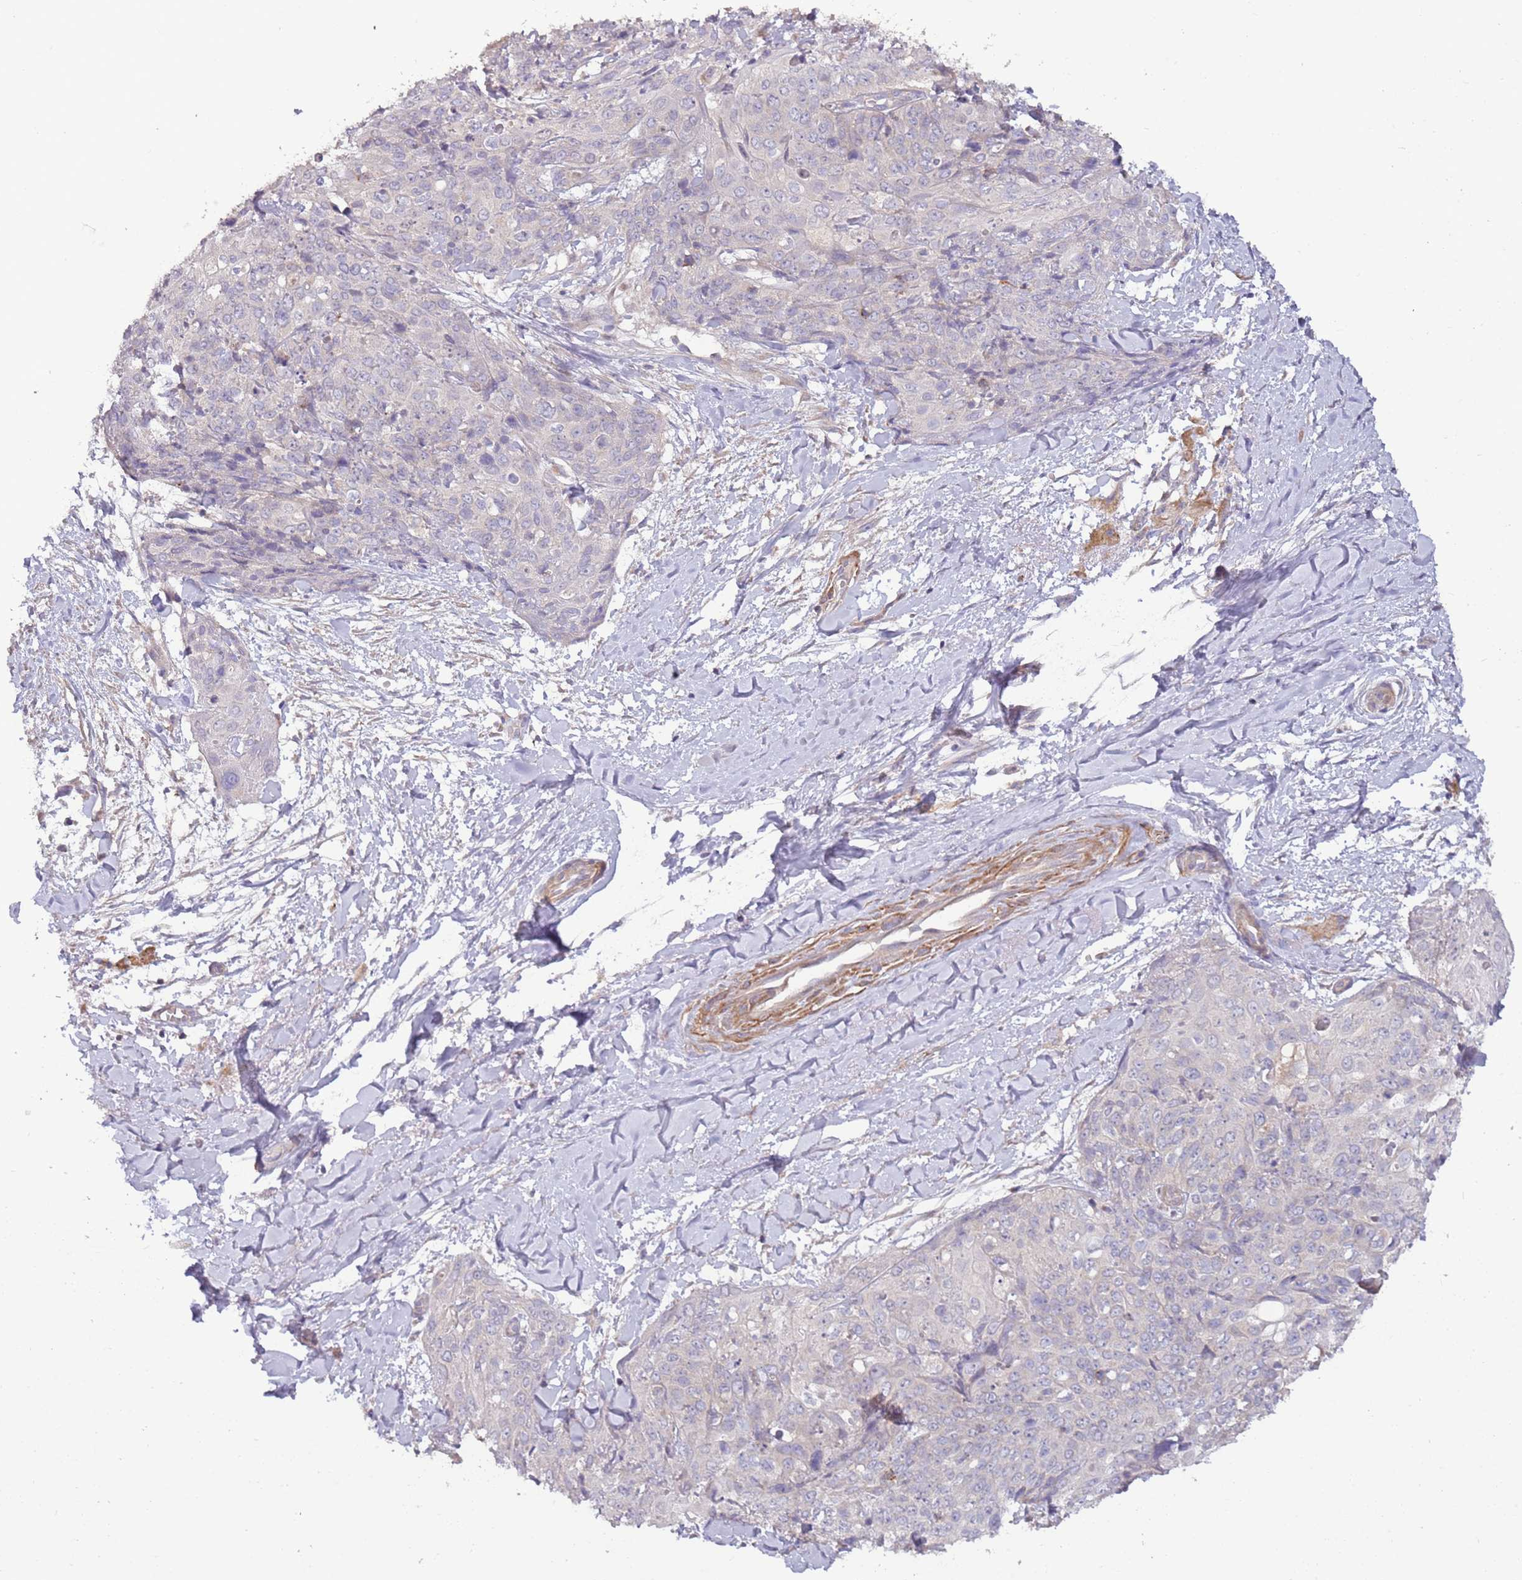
{"staining": {"intensity": "negative", "quantity": "none", "location": "none"}, "tissue": "skin cancer", "cell_type": "Tumor cells", "image_type": "cancer", "snomed": [{"axis": "morphology", "description": "Squamous cell carcinoma, NOS"}, {"axis": "topography", "description": "Skin"}, {"axis": "topography", "description": "Vulva"}], "caption": "Human skin cancer stained for a protein using IHC displays no positivity in tumor cells.", "gene": "DTD2", "patient": {"sex": "female", "age": 85}}